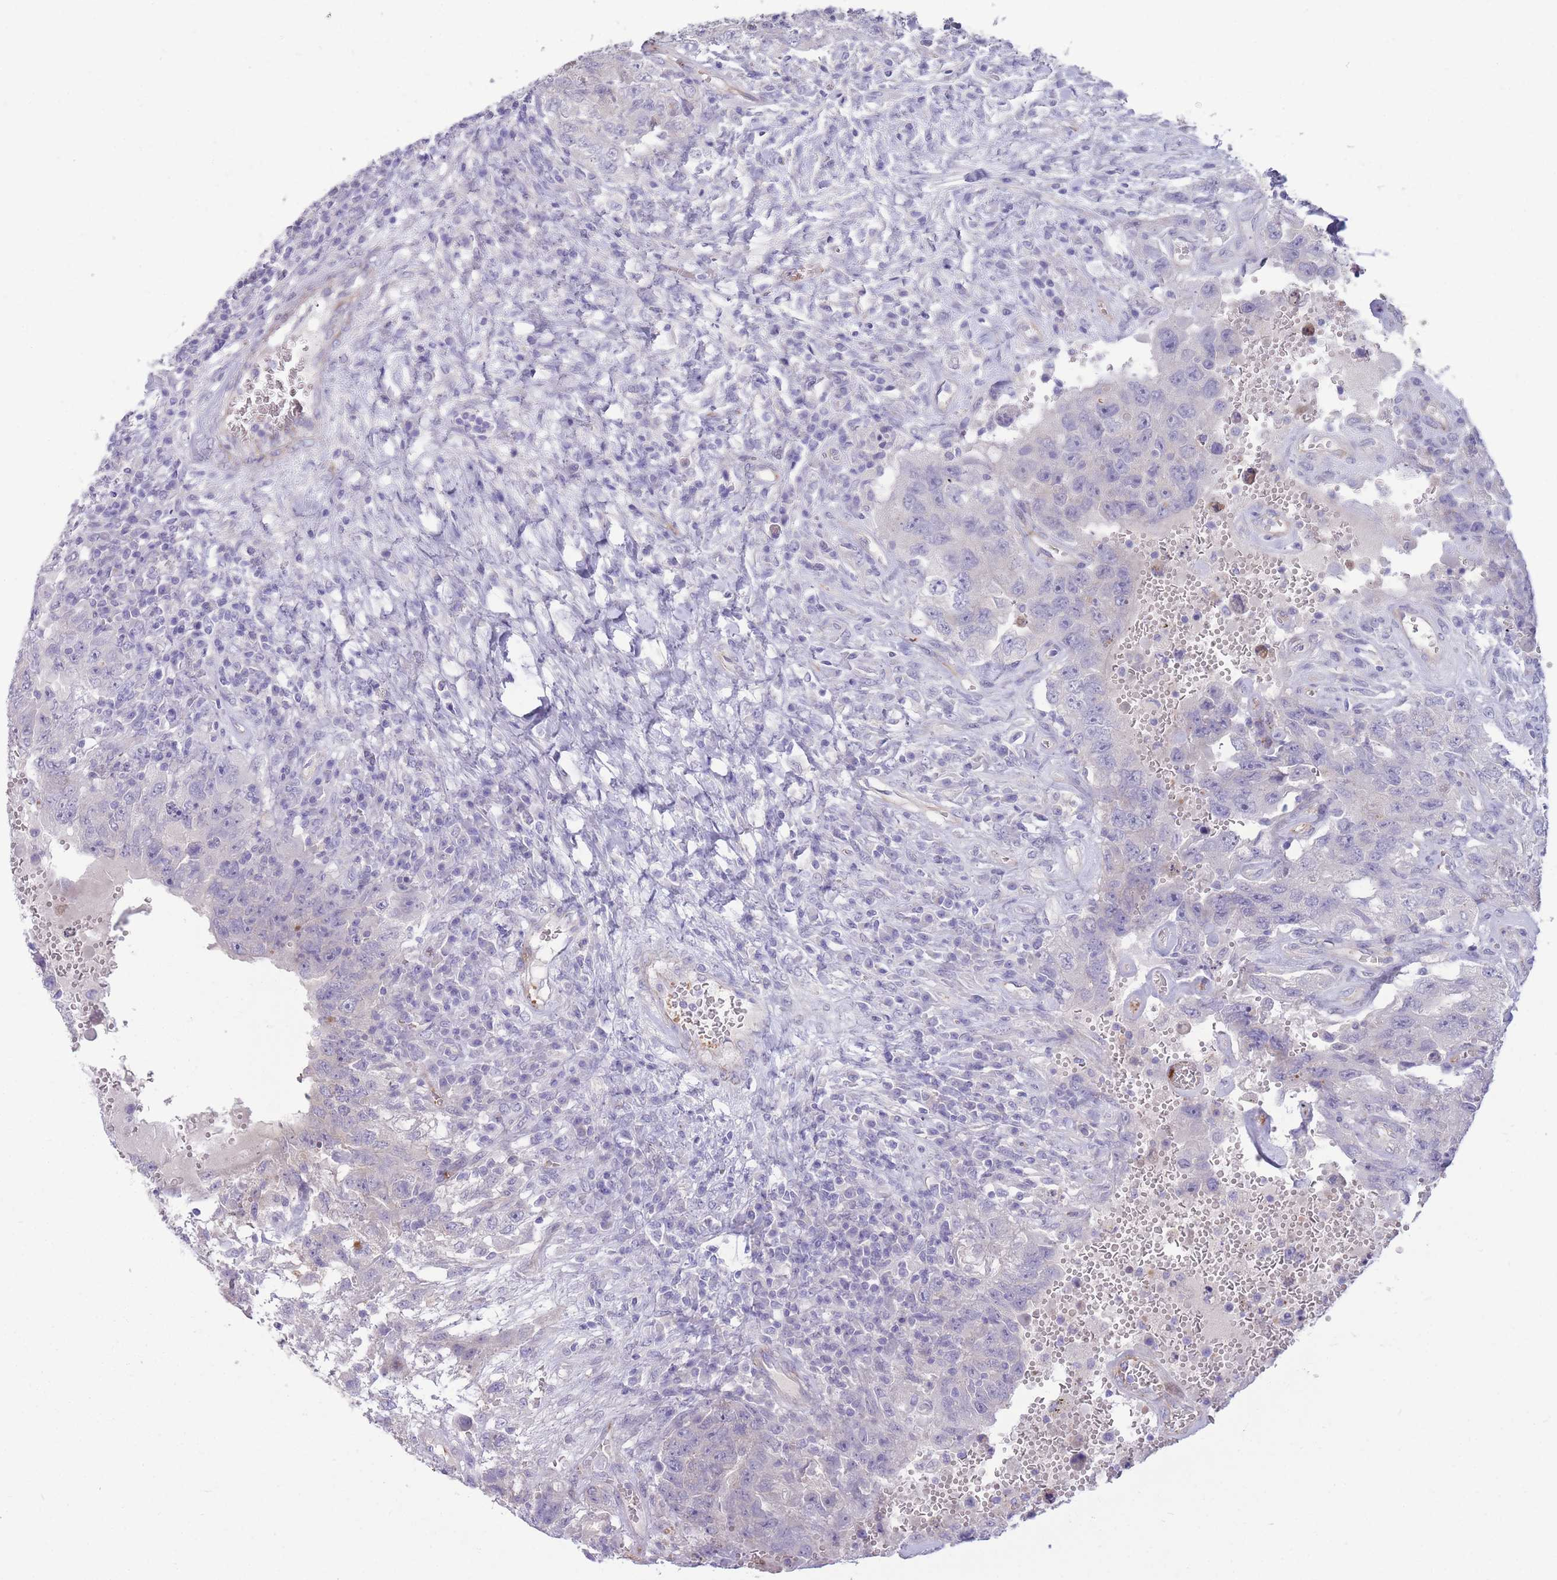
{"staining": {"intensity": "negative", "quantity": "none", "location": "none"}, "tissue": "testis cancer", "cell_type": "Tumor cells", "image_type": "cancer", "snomed": [{"axis": "morphology", "description": "Carcinoma, Embryonal, NOS"}, {"axis": "topography", "description": "Testis"}], "caption": "Tumor cells are negative for brown protein staining in testis embryonal carcinoma.", "gene": "RGS11", "patient": {"sex": "male", "age": 26}}